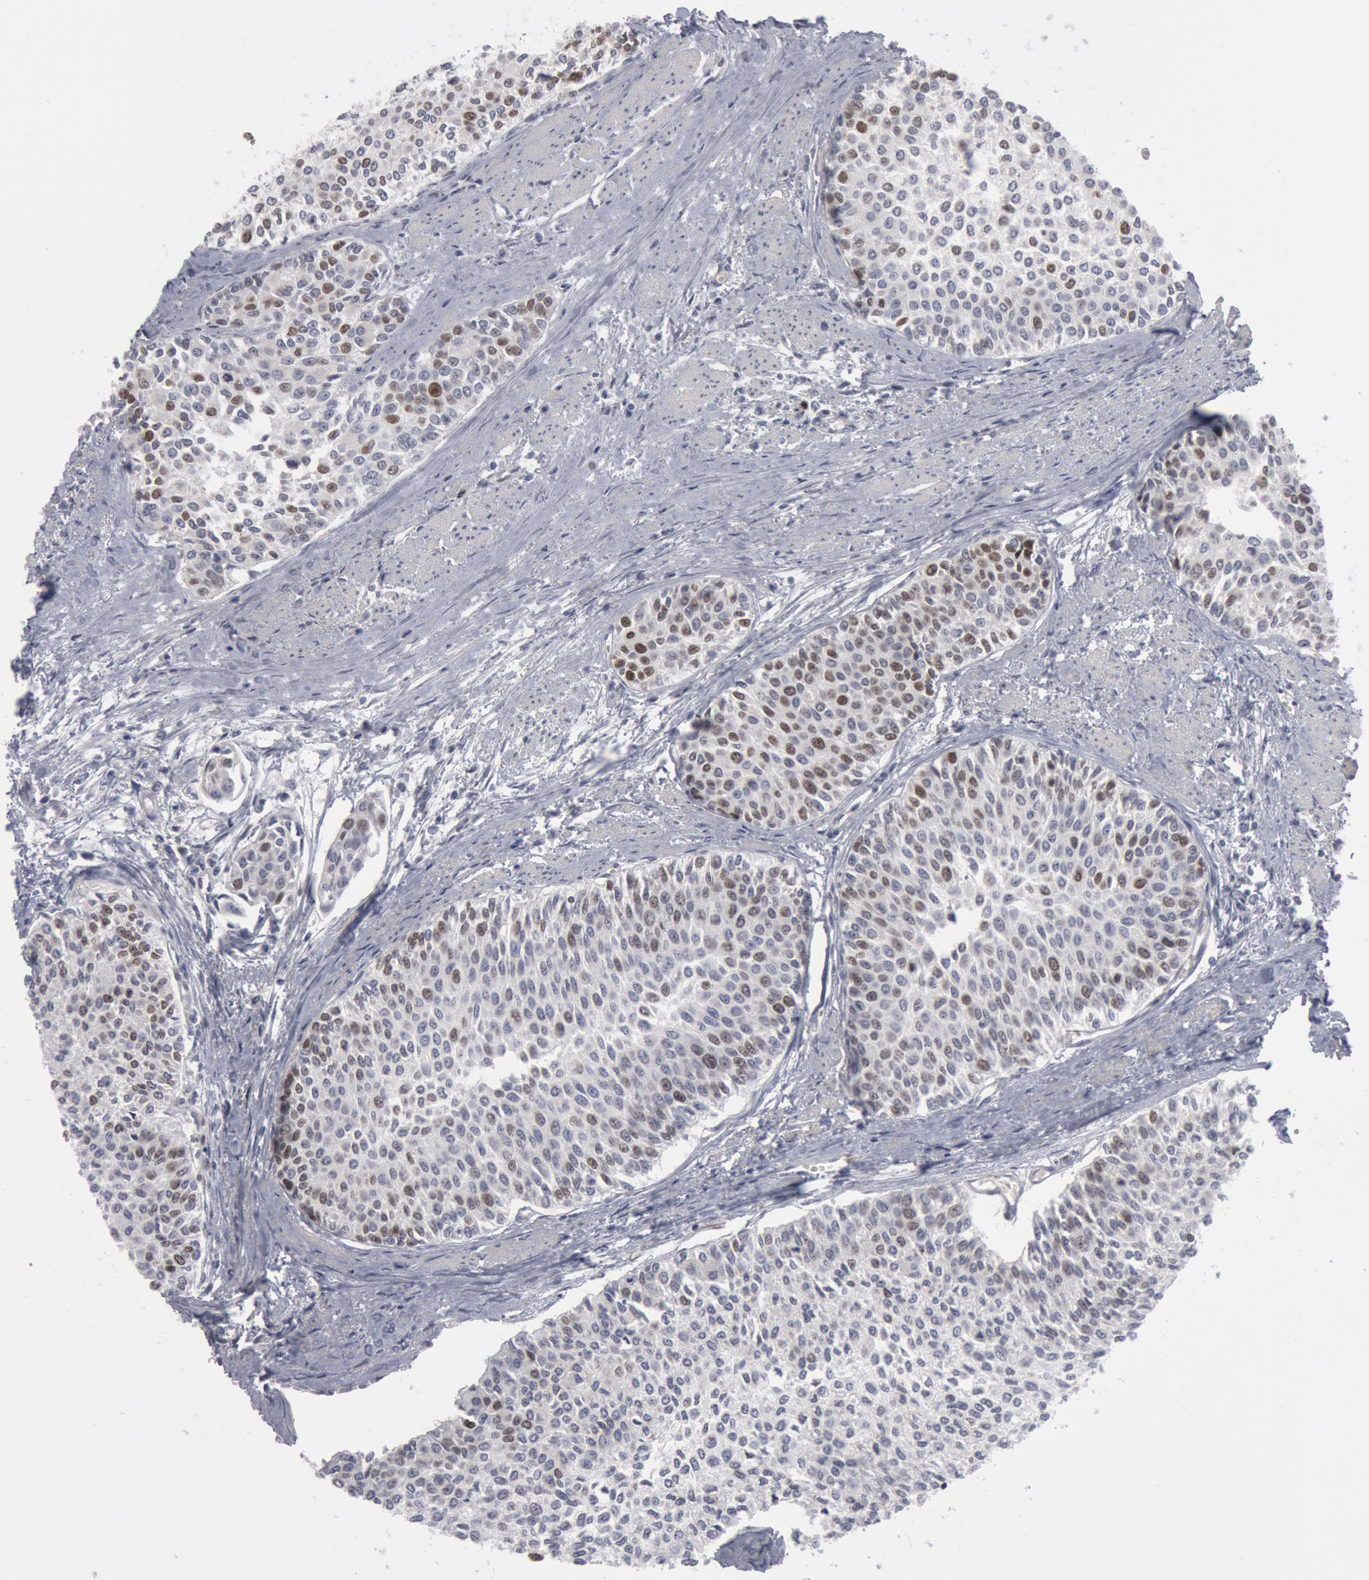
{"staining": {"intensity": "weak", "quantity": "25%-75%", "location": "nuclear"}, "tissue": "urothelial cancer", "cell_type": "Tumor cells", "image_type": "cancer", "snomed": [{"axis": "morphology", "description": "Urothelial carcinoma, Low grade"}, {"axis": "topography", "description": "Urinary bladder"}], "caption": "Tumor cells reveal low levels of weak nuclear expression in approximately 25%-75% of cells in human urothelial cancer.", "gene": "WDHD1", "patient": {"sex": "female", "age": 73}}